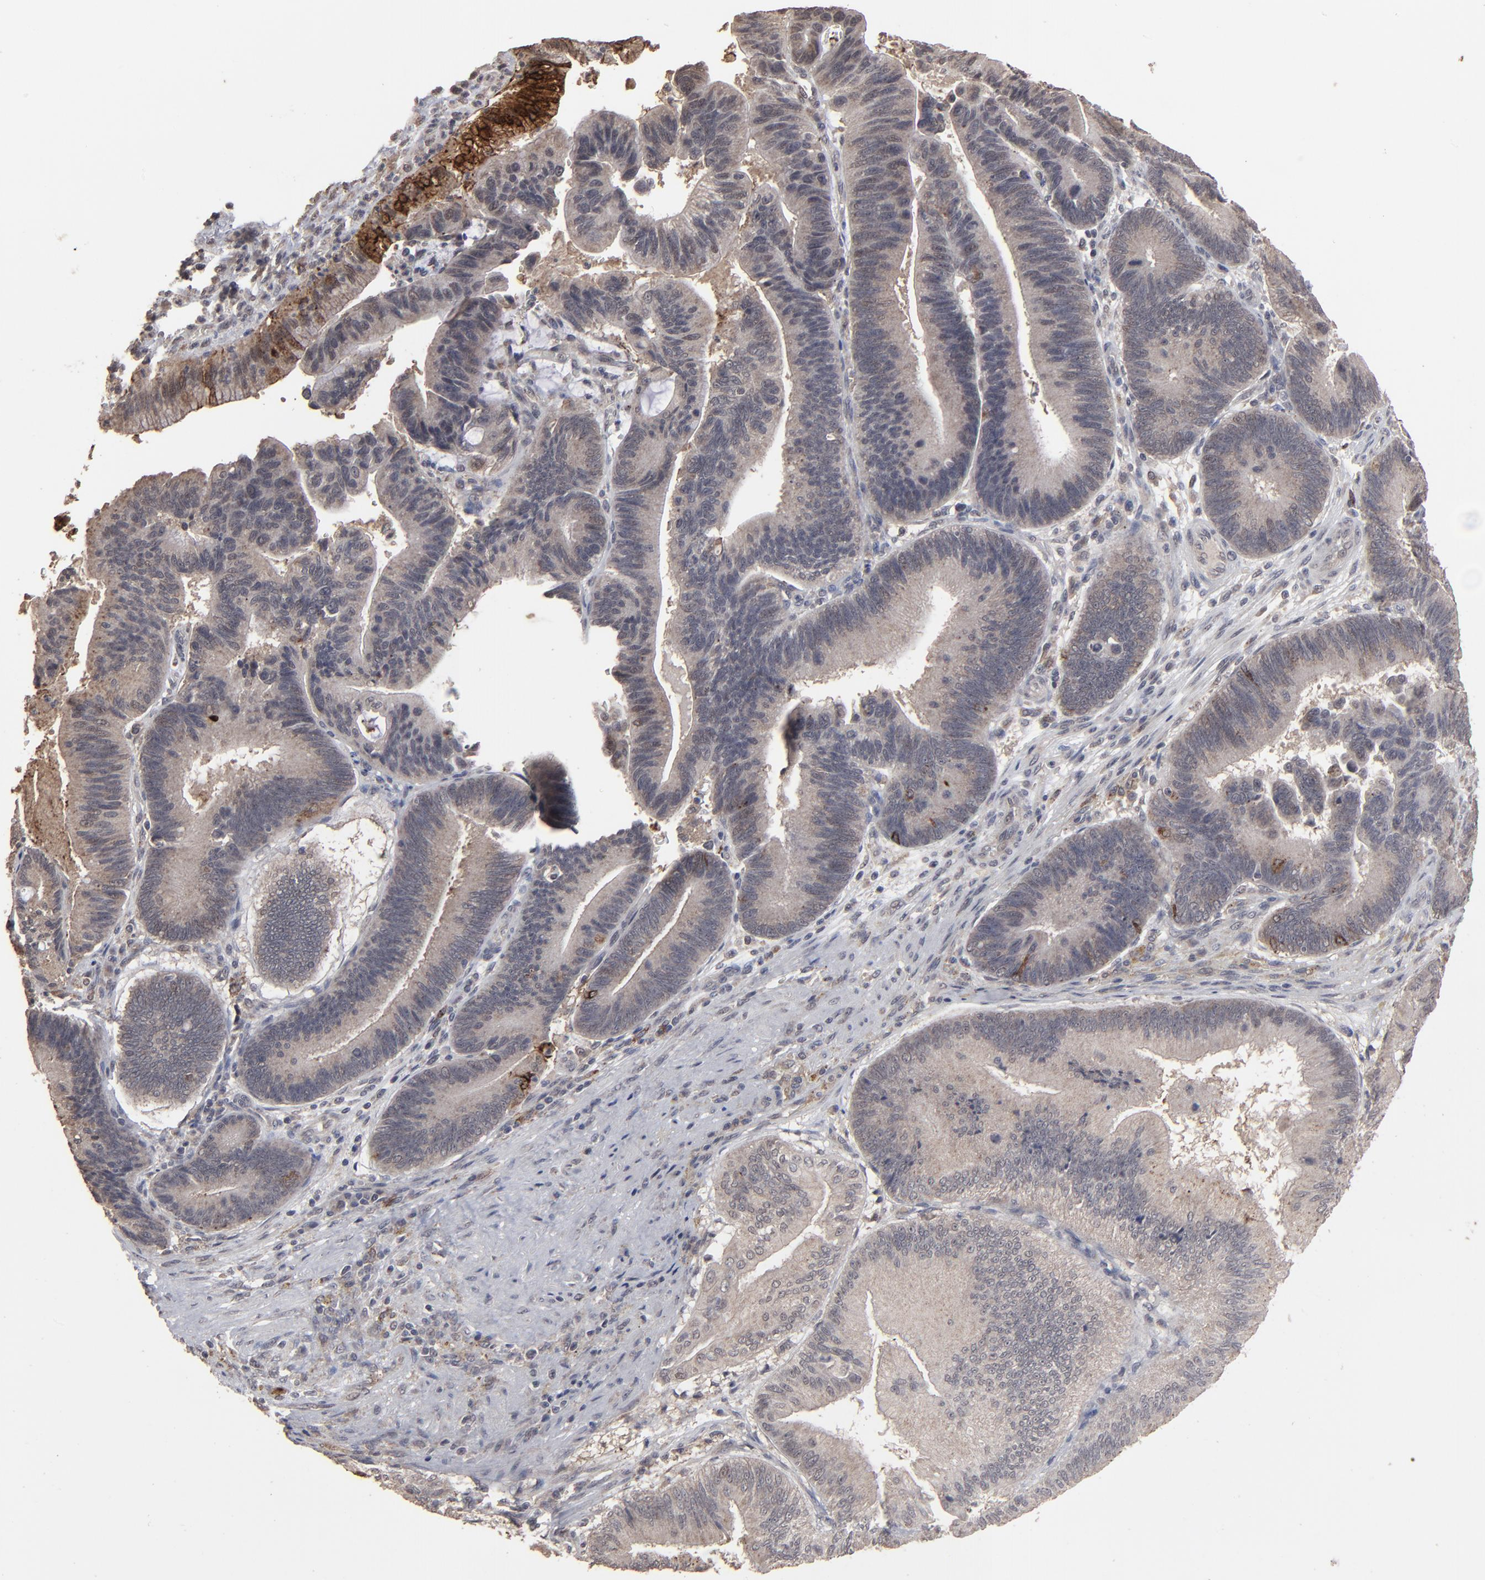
{"staining": {"intensity": "weak", "quantity": ">75%", "location": "cytoplasmic/membranous,nuclear"}, "tissue": "pancreatic cancer", "cell_type": "Tumor cells", "image_type": "cancer", "snomed": [{"axis": "morphology", "description": "Adenocarcinoma, NOS"}, {"axis": "topography", "description": "Pancreas"}], "caption": "Adenocarcinoma (pancreatic) tissue displays weak cytoplasmic/membranous and nuclear staining in approximately >75% of tumor cells, visualized by immunohistochemistry.", "gene": "SLC22A17", "patient": {"sex": "male", "age": 82}}